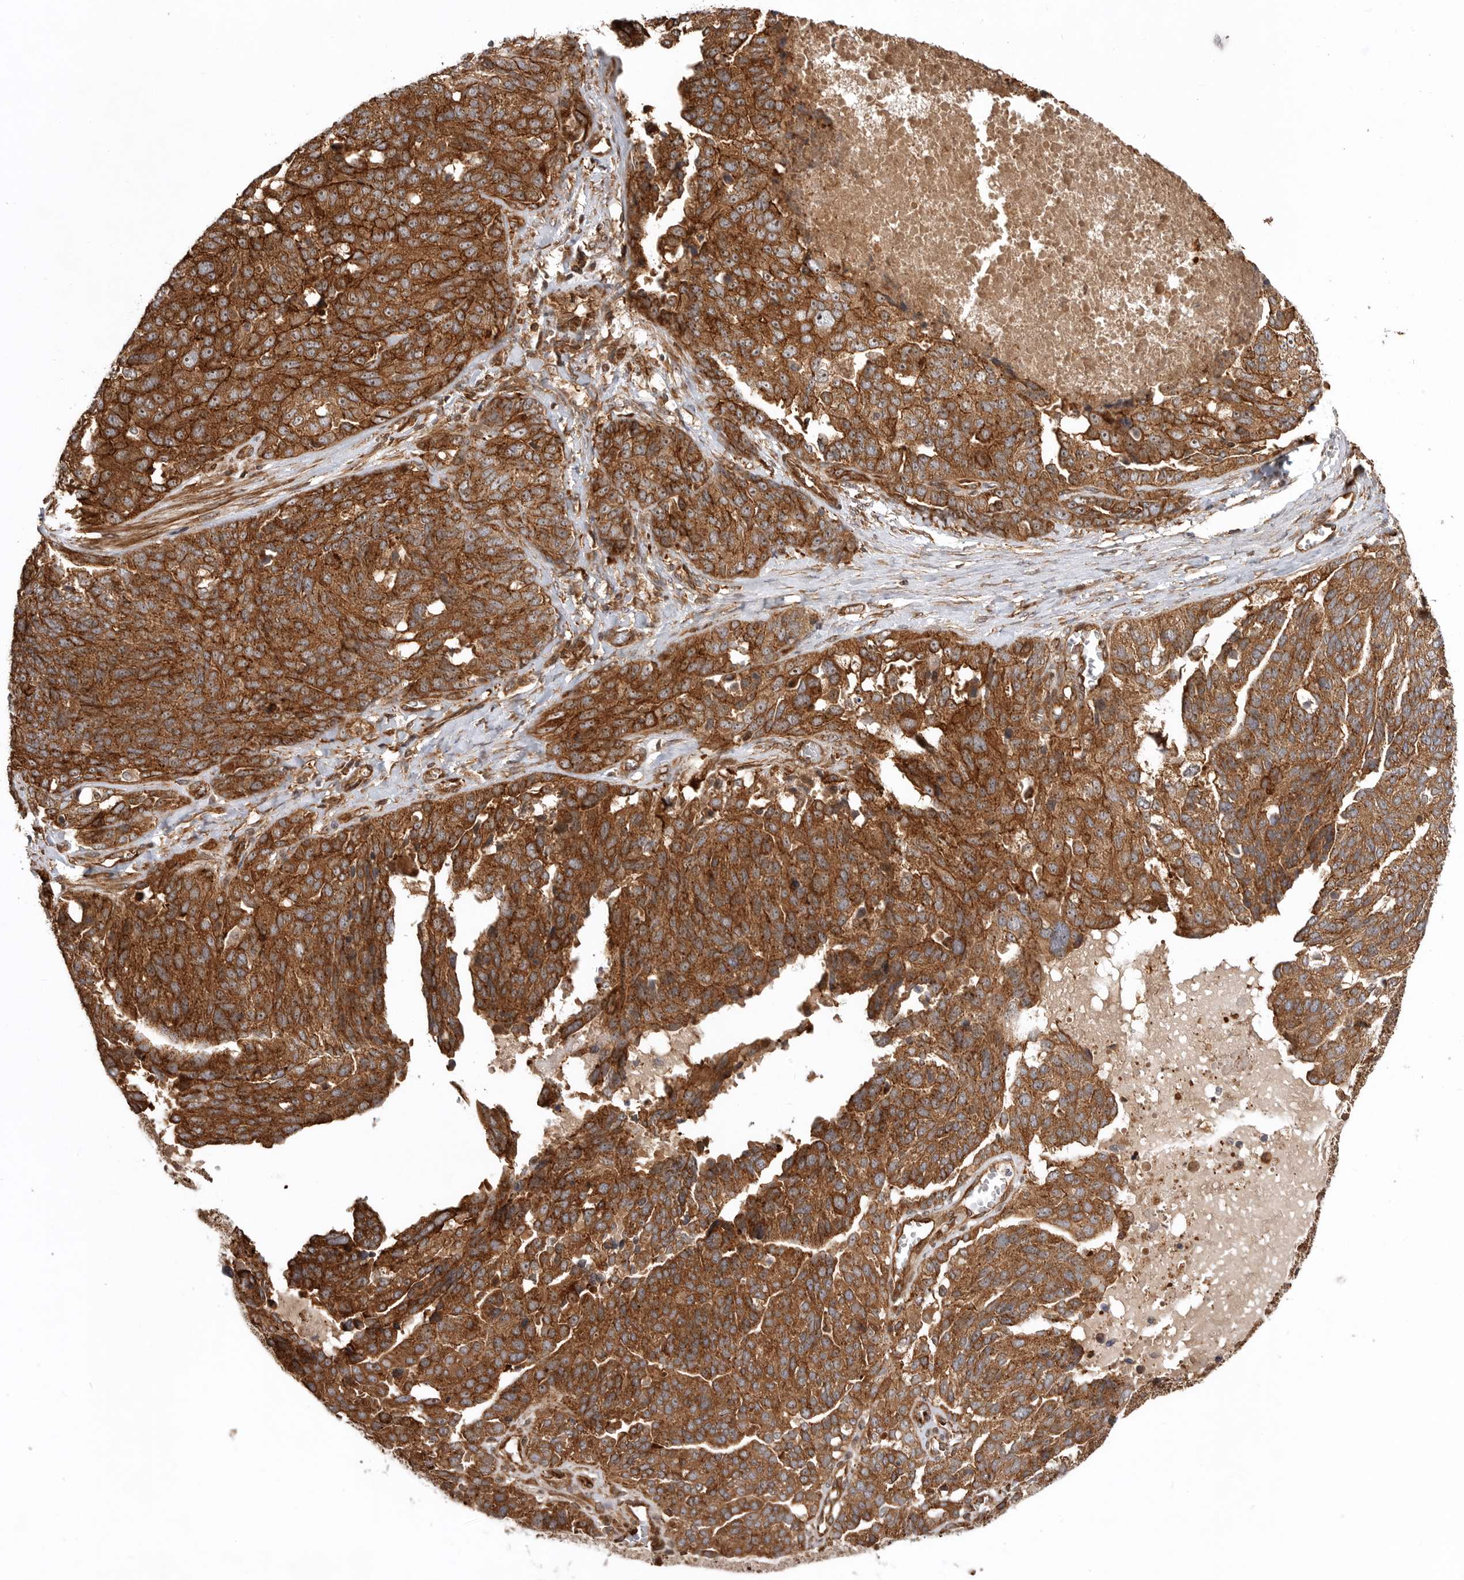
{"staining": {"intensity": "strong", "quantity": ">75%", "location": "cytoplasmic/membranous"}, "tissue": "ovarian cancer", "cell_type": "Tumor cells", "image_type": "cancer", "snomed": [{"axis": "morphology", "description": "Cystadenocarcinoma, serous, NOS"}, {"axis": "topography", "description": "Ovary"}], "caption": "The micrograph reveals a brown stain indicating the presence of a protein in the cytoplasmic/membranous of tumor cells in ovarian cancer (serous cystadenocarcinoma). Nuclei are stained in blue.", "gene": "GPATCH2", "patient": {"sex": "female", "age": 44}}